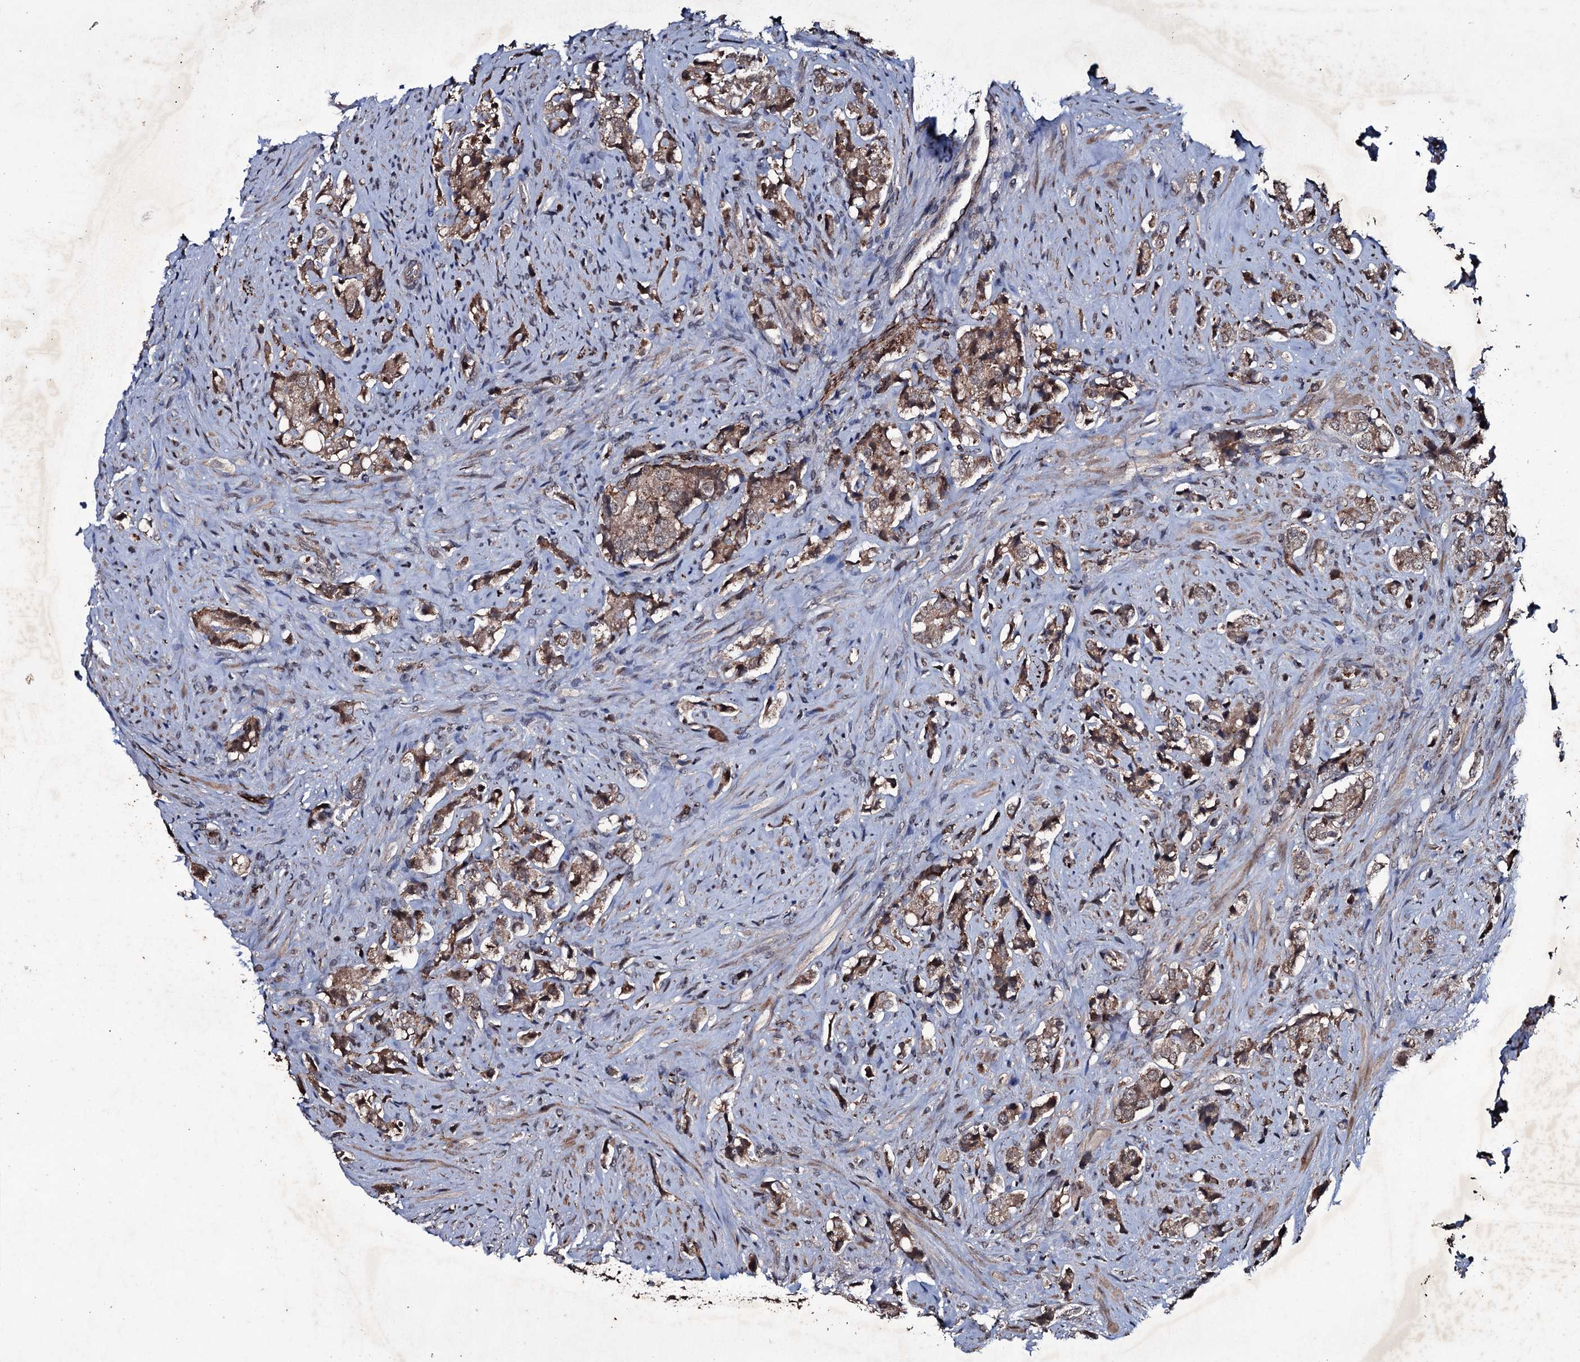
{"staining": {"intensity": "moderate", "quantity": ">75%", "location": "cytoplasmic/membranous"}, "tissue": "prostate cancer", "cell_type": "Tumor cells", "image_type": "cancer", "snomed": [{"axis": "morphology", "description": "Adenocarcinoma, High grade"}, {"axis": "topography", "description": "Prostate"}], "caption": "Immunohistochemistry (IHC) of prostate cancer (high-grade adenocarcinoma) exhibits medium levels of moderate cytoplasmic/membranous staining in approximately >75% of tumor cells.", "gene": "MRPS31", "patient": {"sex": "male", "age": 65}}